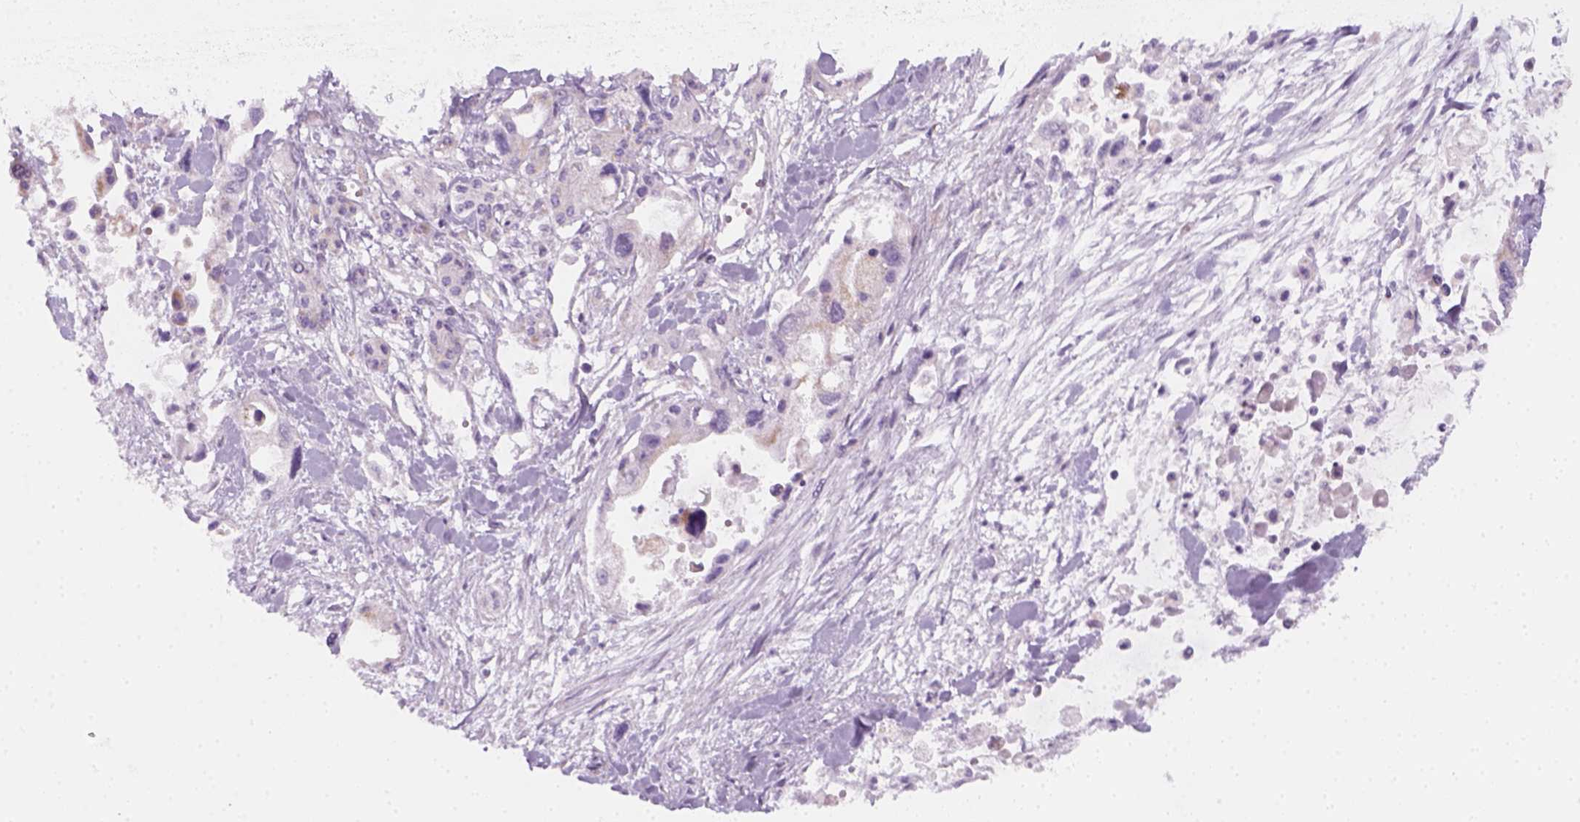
{"staining": {"intensity": "negative", "quantity": "none", "location": "none"}, "tissue": "pancreatic cancer", "cell_type": "Tumor cells", "image_type": "cancer", "snomed": [{"axis": "morphology", "description": "Adenocarcinoma, NOS"}, {"axis": "topography", "description": "Pancreas"}], "caption": "Immunohistochemistry micrograph of neoplastic tissue: human pancreatic cancer stained with DAB (3,3'-diaminobenzidine) shows no significant protein staining in tumor cells.", "gene": "AWAT2", "patient": {"sex": "female", "age": 61}}